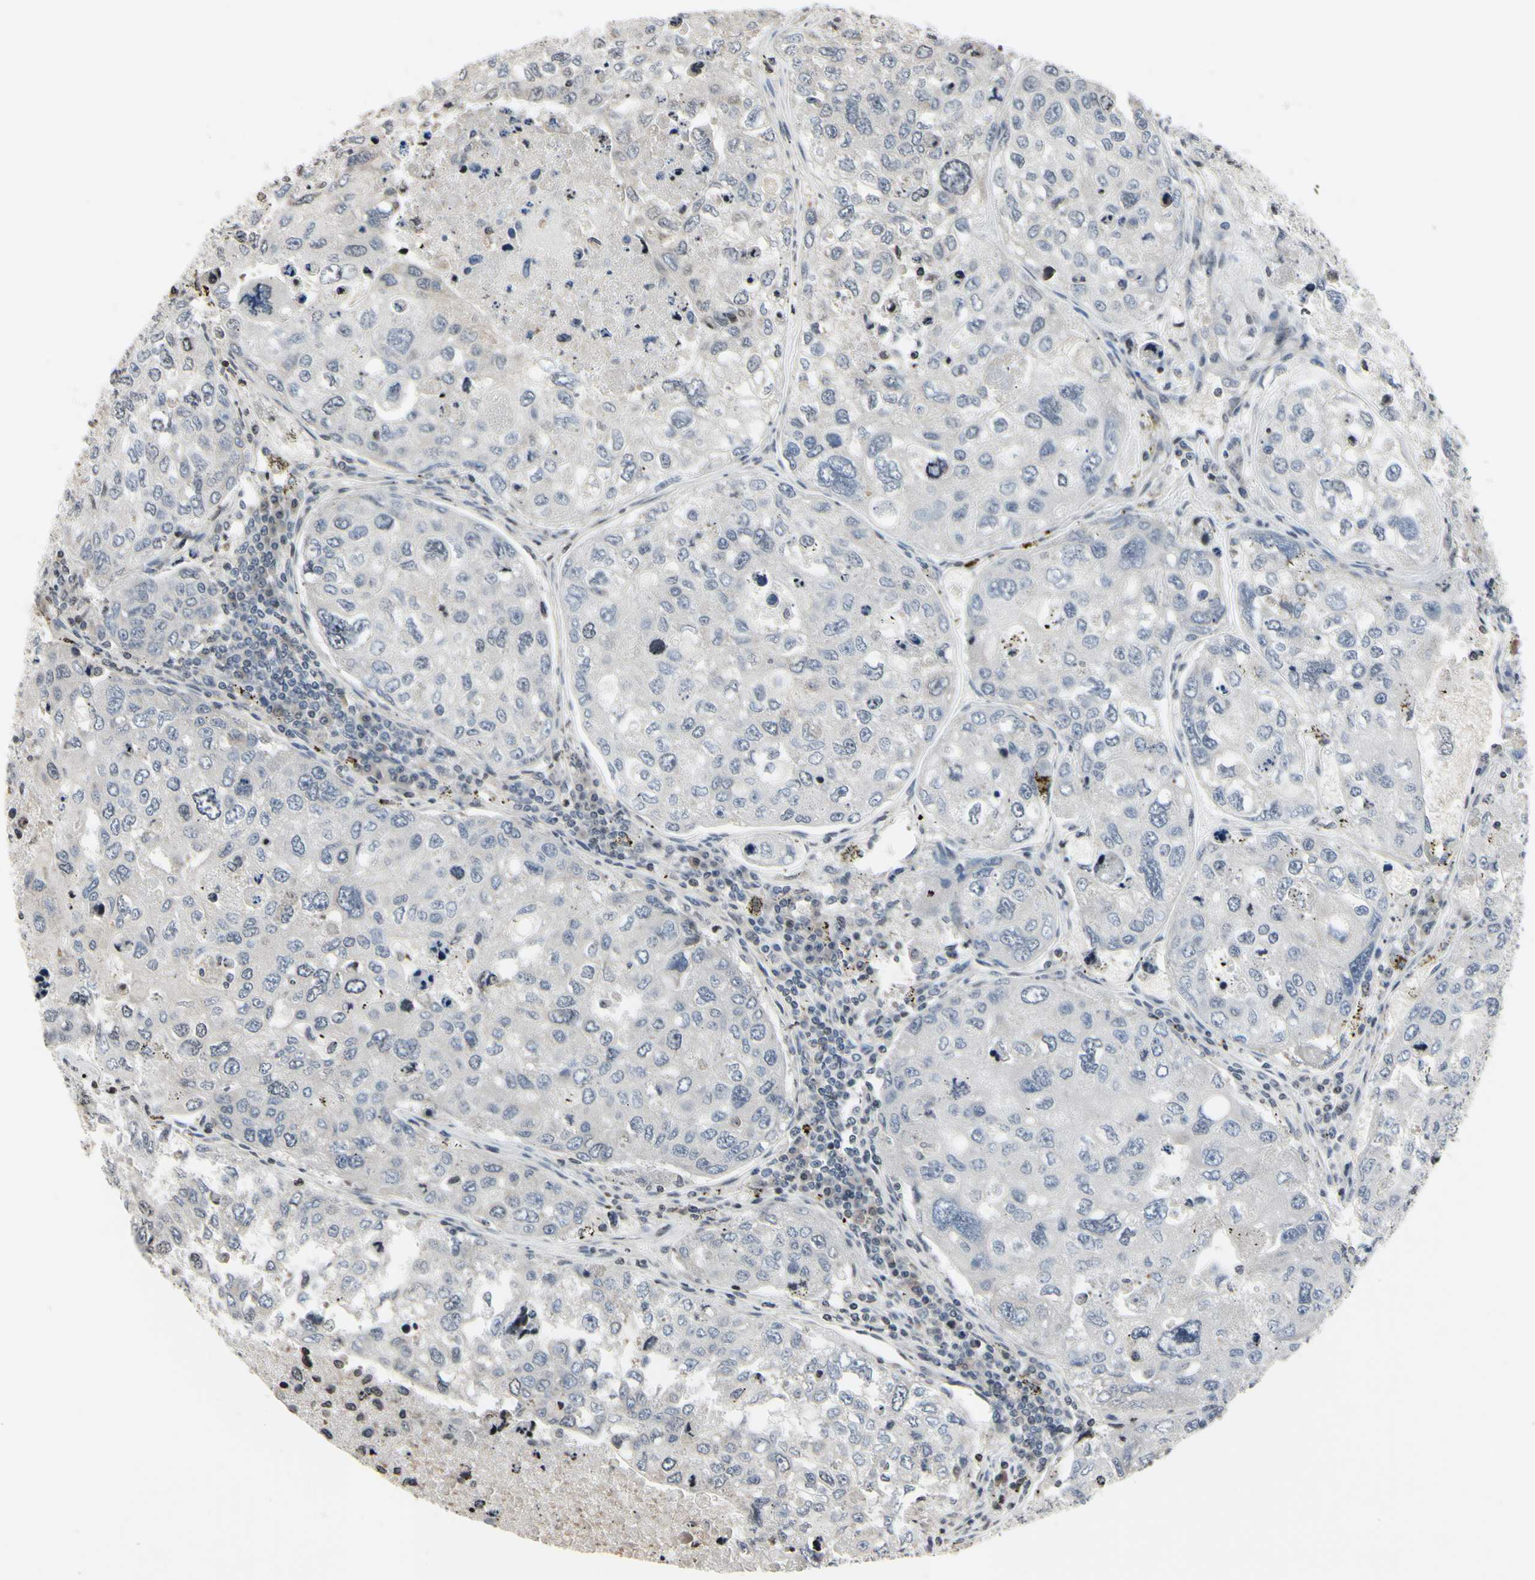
{"staining": {"intensity": "negative", "quantity": "none", "location": "none"}, "tissue": "urothelial cancer", "cell_type": "Tumor cells", "image_type": "cancer", "snomed": [{"axis": "morphology", "description": "Urothelial carcinoma, High grade"}, {"axis": "topography", "description": "Lymph node"}, {"axis": "topography", "description": "Urinary bladder"}], "caption": "There is no significant expression in tumor cells of high-grade urothelial carcinoma.", "gene": "ARG1", "patient": {"sex": "male", "age": 51}}